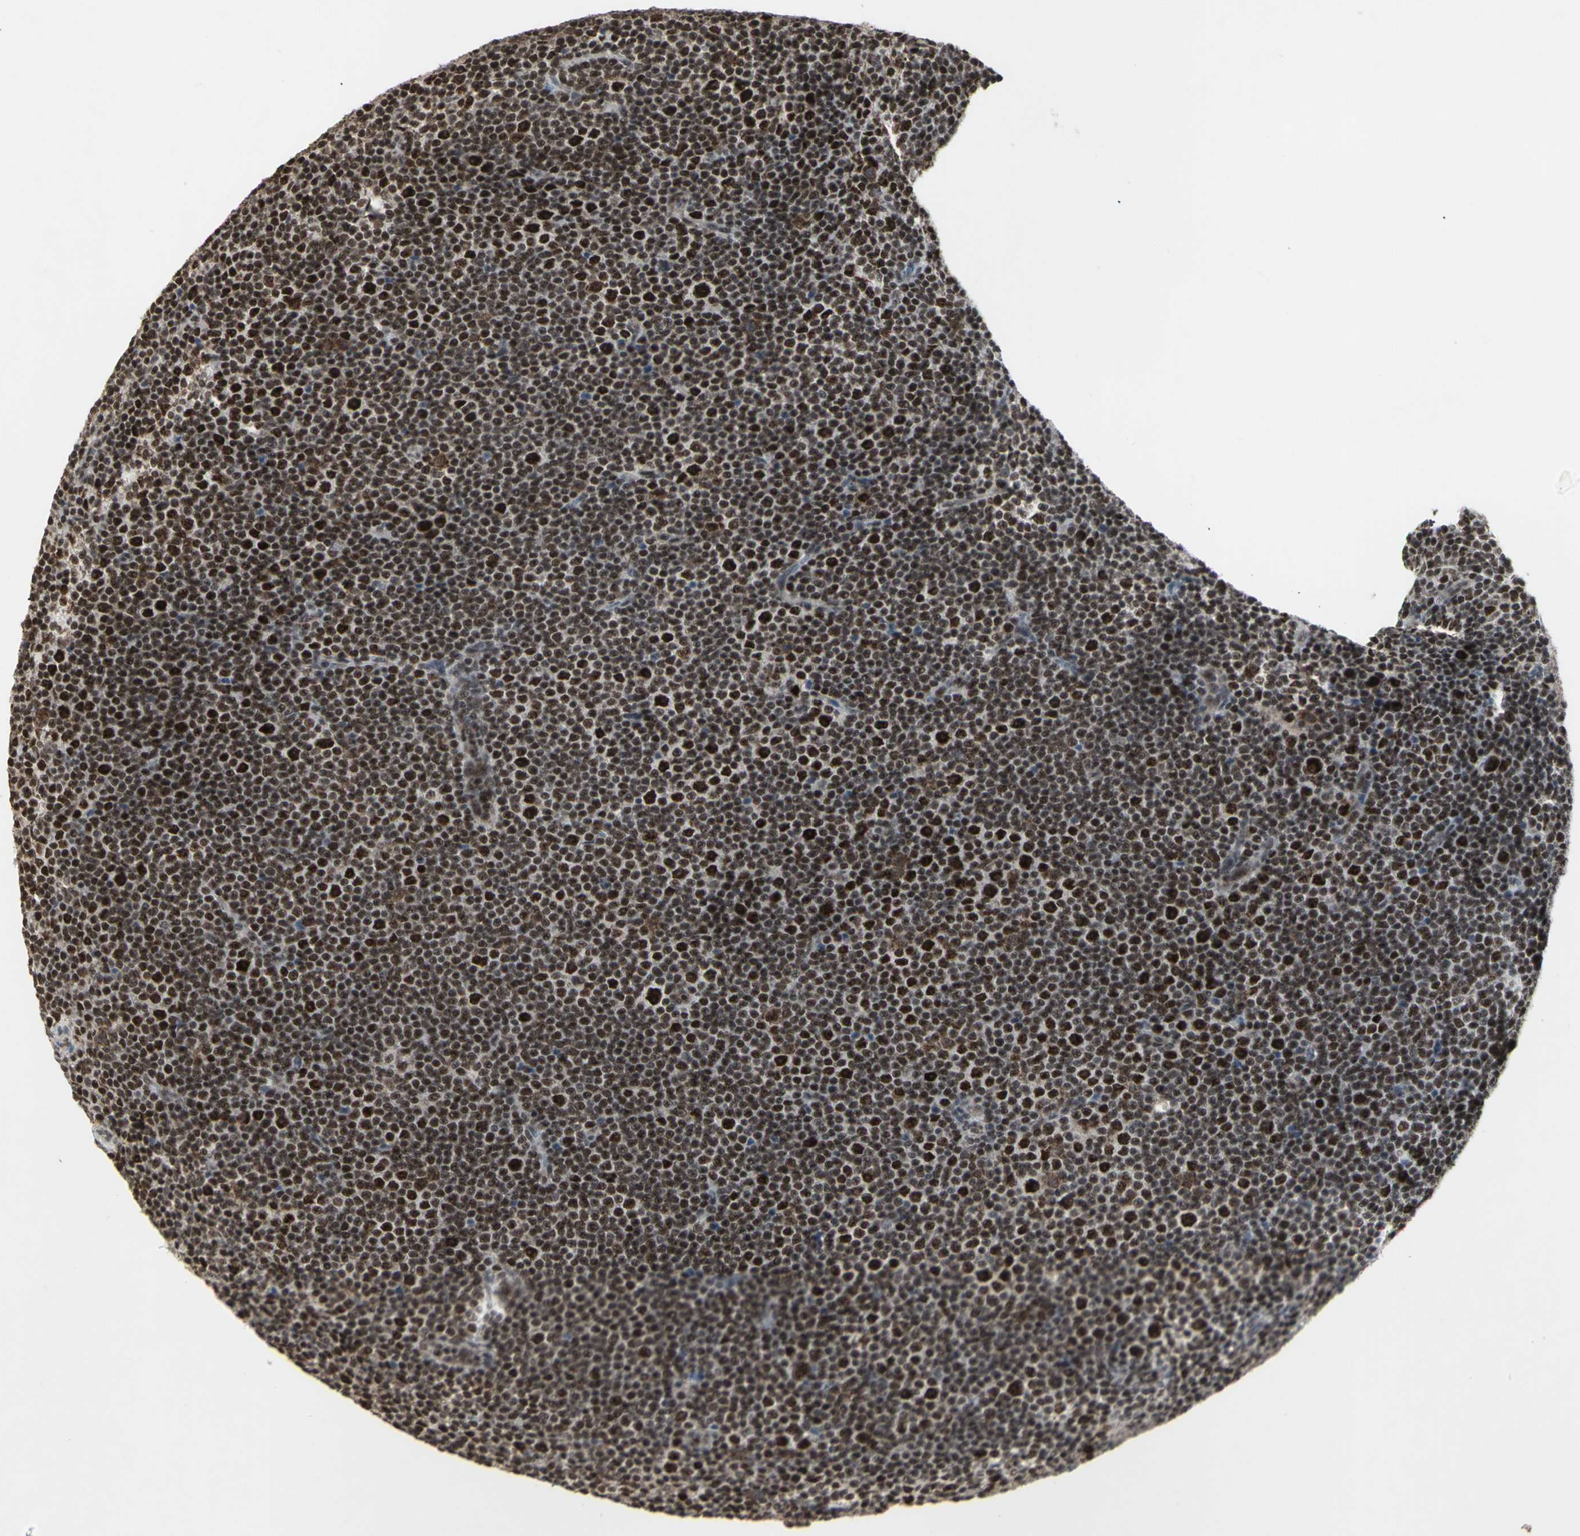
{"staining": {"intensity": "strong", "quantity": ">75%", "location": "nuclear"}, "tissue": "lymphoma", "cell_type": "Tumor cells", "image_type": "cancer", "snomed": [{"axis": "morphology", "description": "Malignant lymphoma, non-Hodgkin's type, Low grade"}, {"axis": "topography", "description": "Lymph node"}], "caption": "The photomicrograph demonstrates immunohistochemical staining of lymphoma. There is strong nuclear expression is appreciated in approximately >75% of tumor cells.", "gene": "CCNT1", "patient": {"sex": "female", "age": 67}}